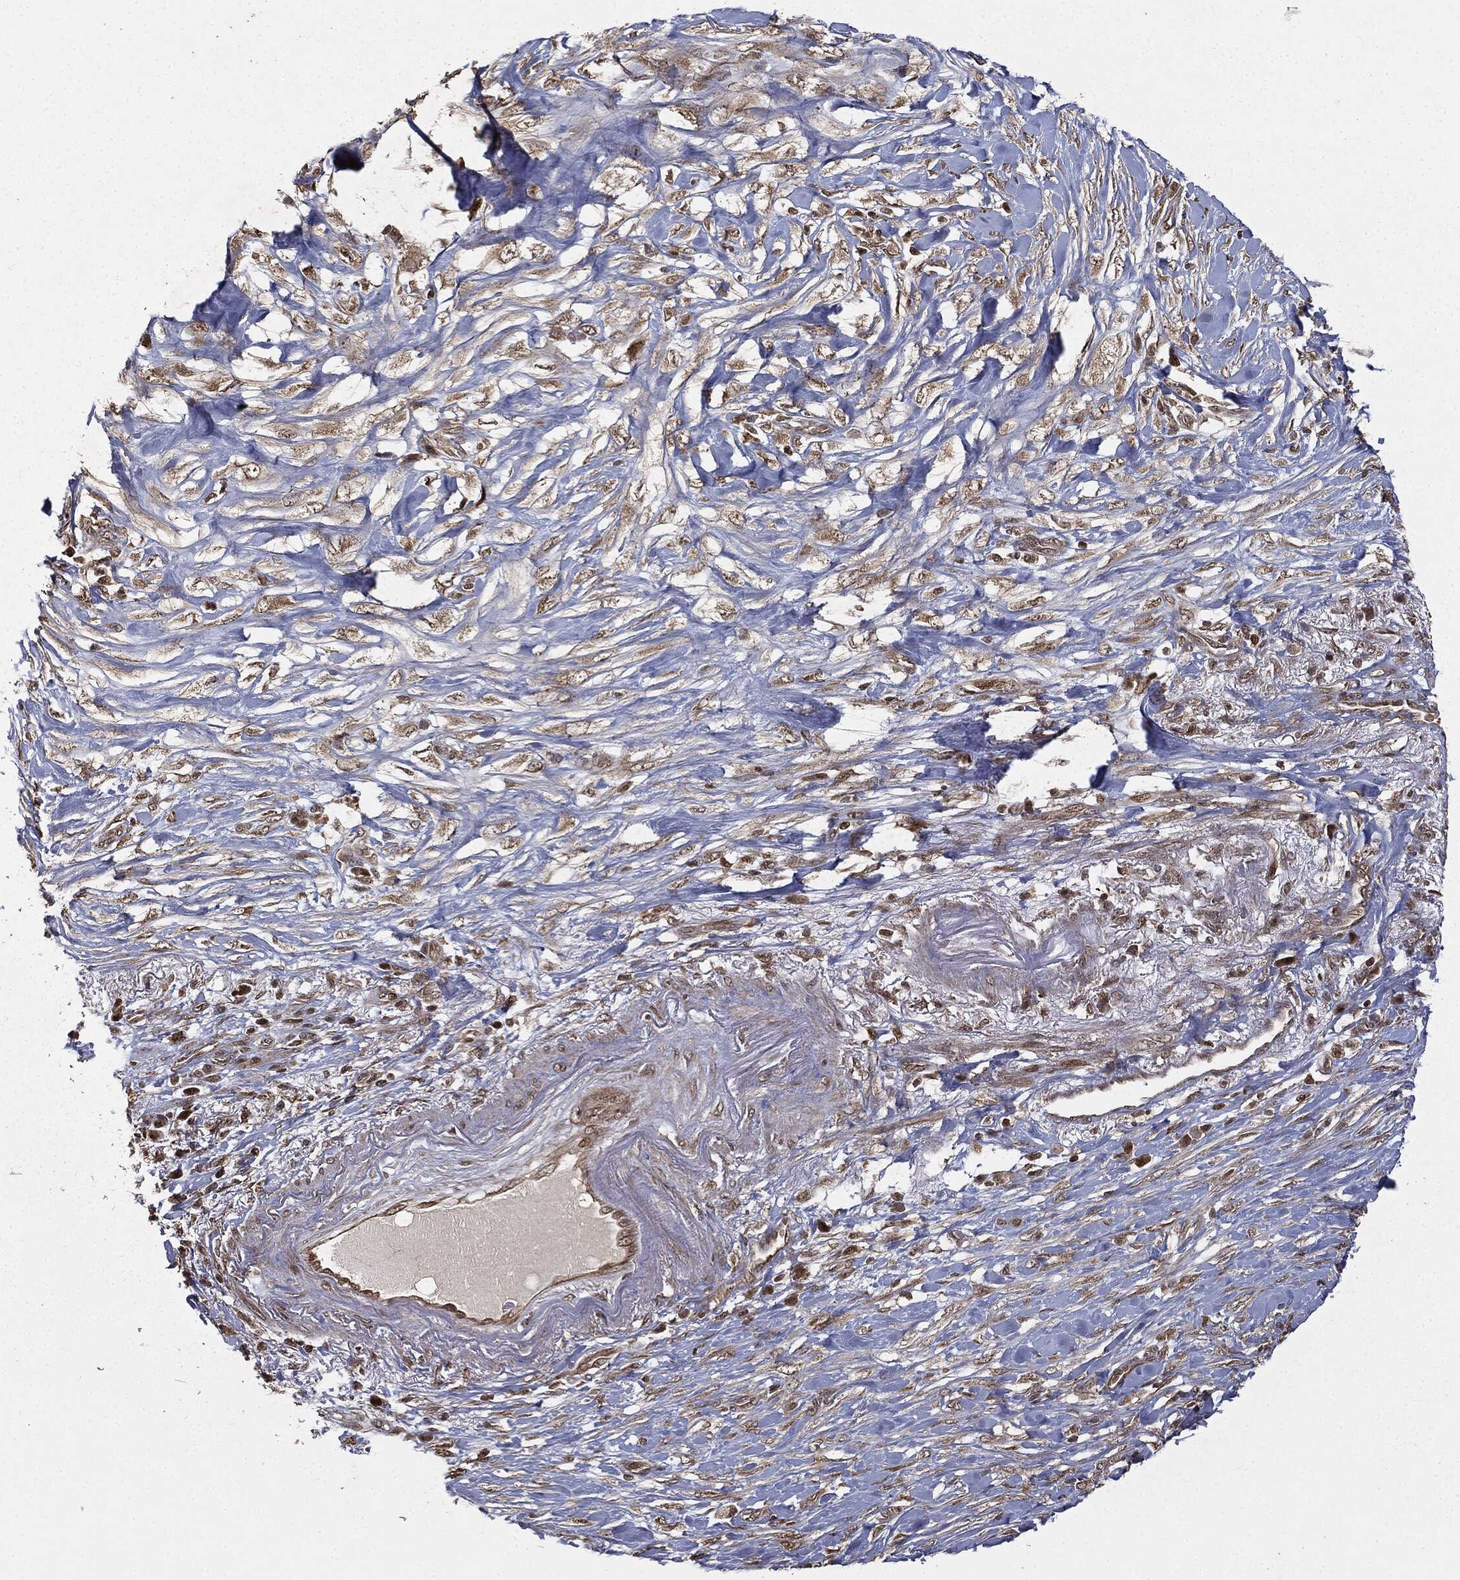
{"staining": {"intensity": "moderate", "quantity": ">75%", "location": "cytoplasmic/membranous"}, "tissue": "pancreatic cancer", "cell_type": "Tumor cells", "image_type": "cancer", "snomed": [{"axis": "morphology", "description": "Adenocarcinoma, NOS"}, {"axis": "topography", "description": "Pancreas"}], "caption": "Immunohistochemistry histopathology image of neoplastic tissue: pancreatic cancer (adenocarcinoma) stained using immunohistochemistry displays medium levels of moderate protein expression localized specifically in the cytoplasmic/membranous of tumor cells, appearing as a cytoplasmic/membranous brown color.", "gene": "ZNHIT6", "patient": {"sex": "female", "age": 72}}